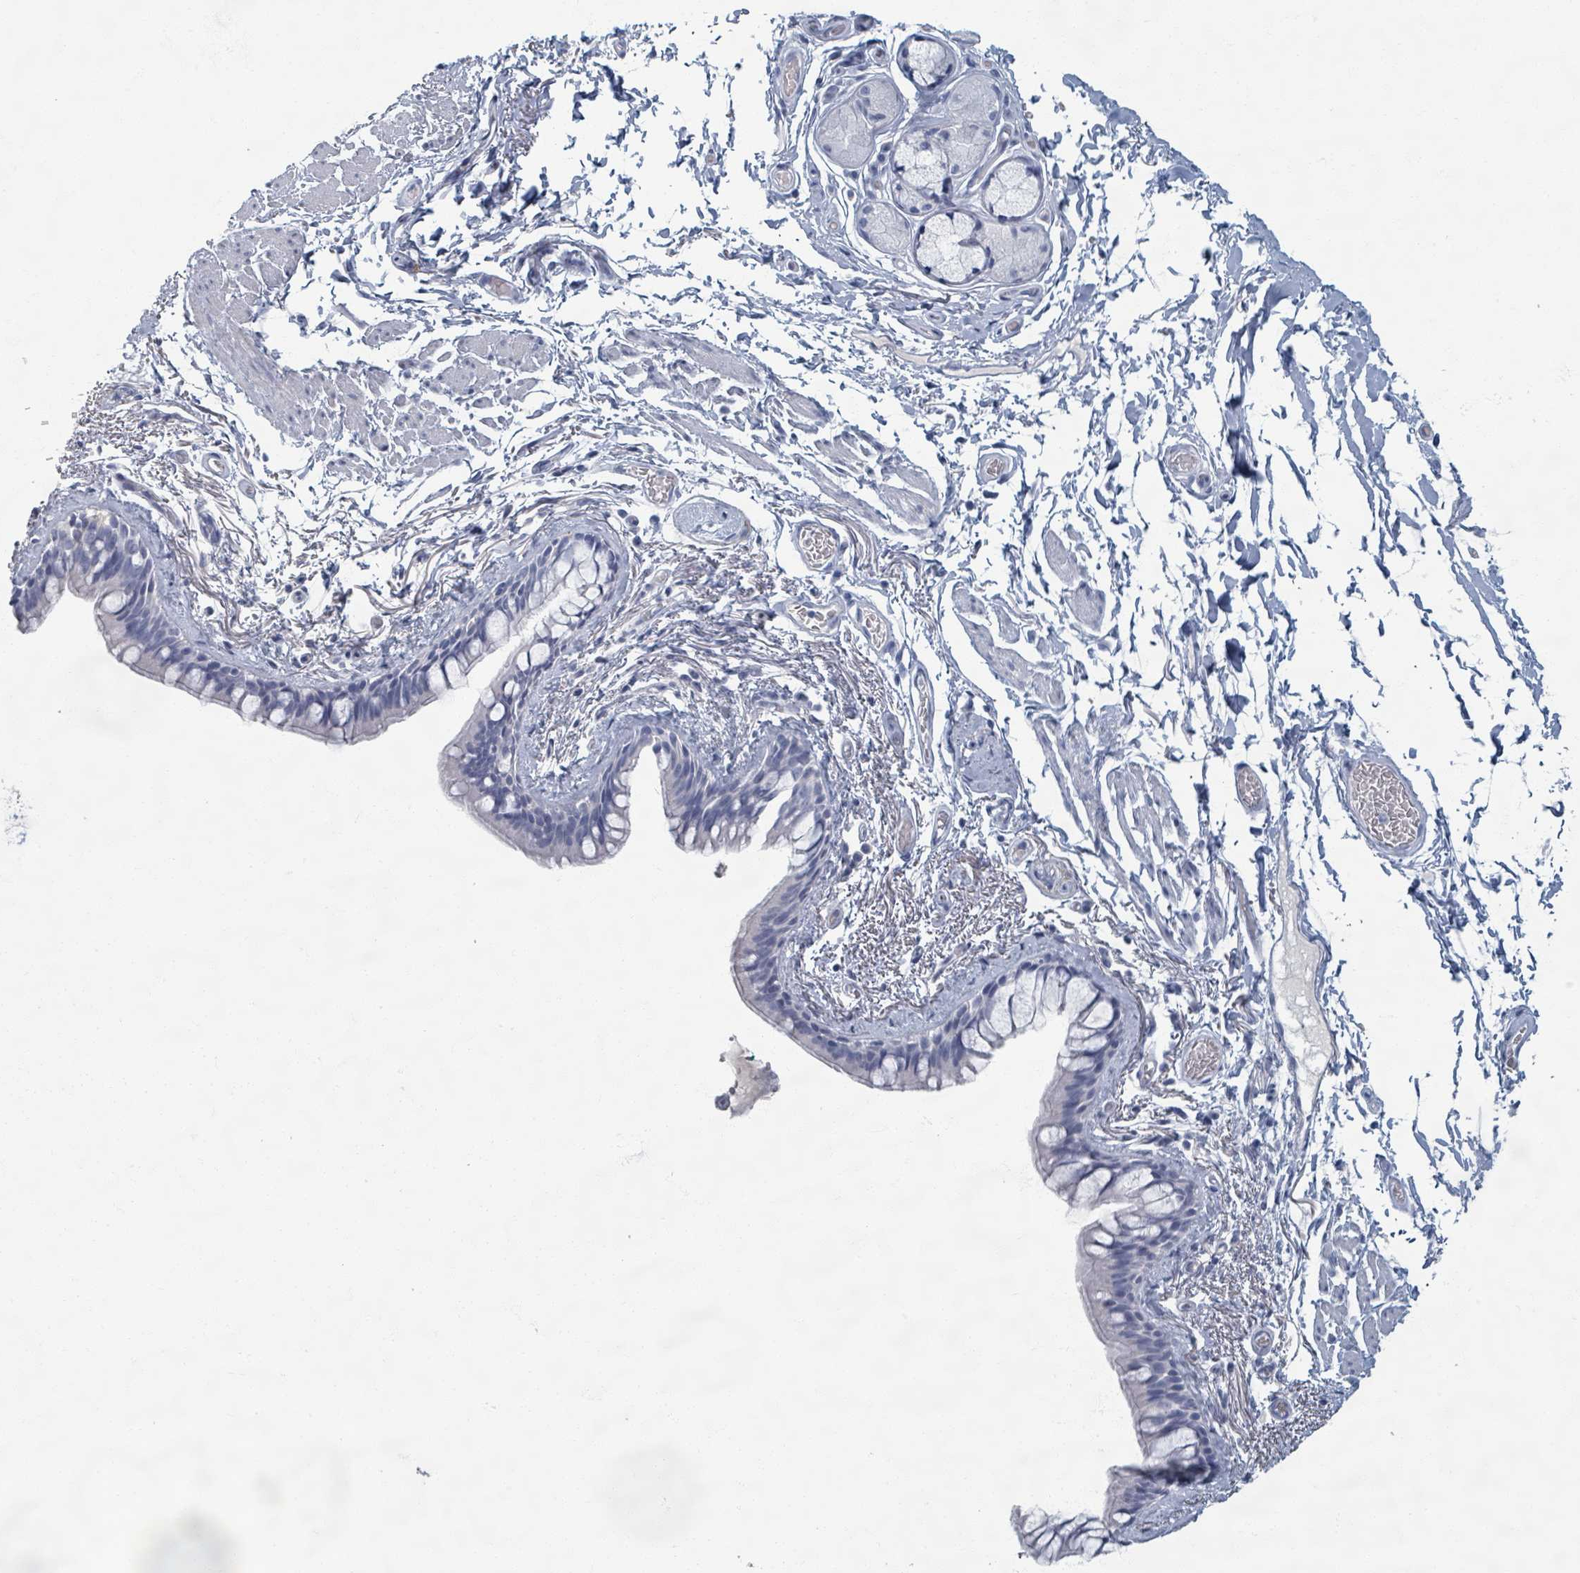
{"staining": {"intensity": "negative", "quantity": "none", "location": "none"}, "tissue": "bronchus", "cell_type": "Respiratory epithelial cells", "image_type": "normal", "snomed": [{"axis": "morphology", "description": "Normal tissue, NOS"}, {"axis": "topography", "description": "Cartilage tissue"}], "caption": "Immunohistochemical staining of unremarkable human bronchus demonstrates no significant staining in respiratory epithelial cells.", "gene": "TAS2R1", "patient": {"sex": "male", "age": 63}}